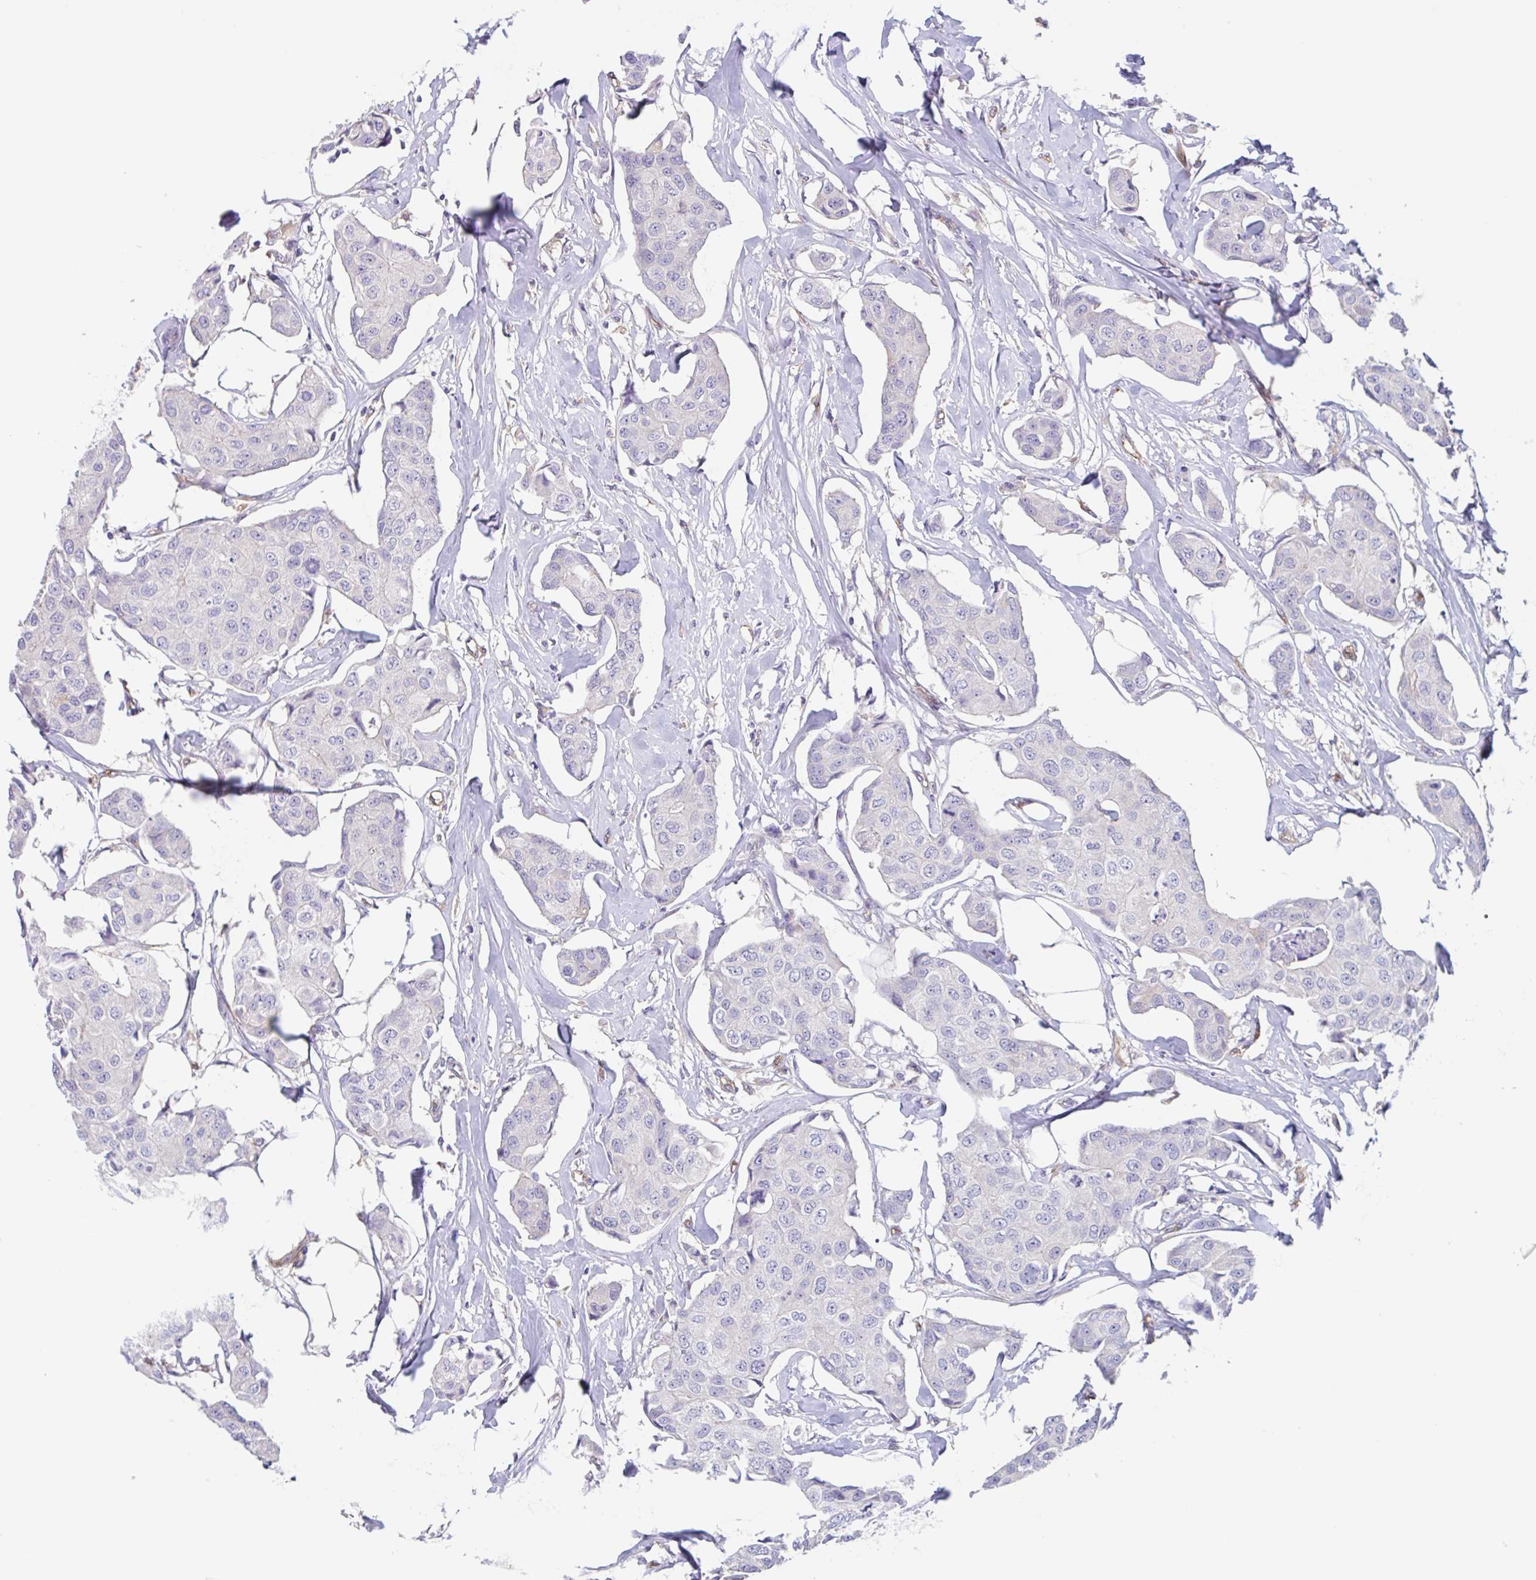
{"staining": {"intensity": "negative", "quantity": "none", "location": "none"}, "tissue": "breast cancer", "cell_type": "Tumor cells", "image_type": "cancer", "snomed": [{"axis": "morphology", "description": "Duct carcinoma"}, {"axis": "topography", "description": "Breast"}, {"axis": "topography", "description": "Lymph node"}], "caption": "There is no significant staining in tumor cells of breast cancer (intraductal carcinoma).", "gene": "EHD4", "patient": {"sex": "female", "age": 80}}